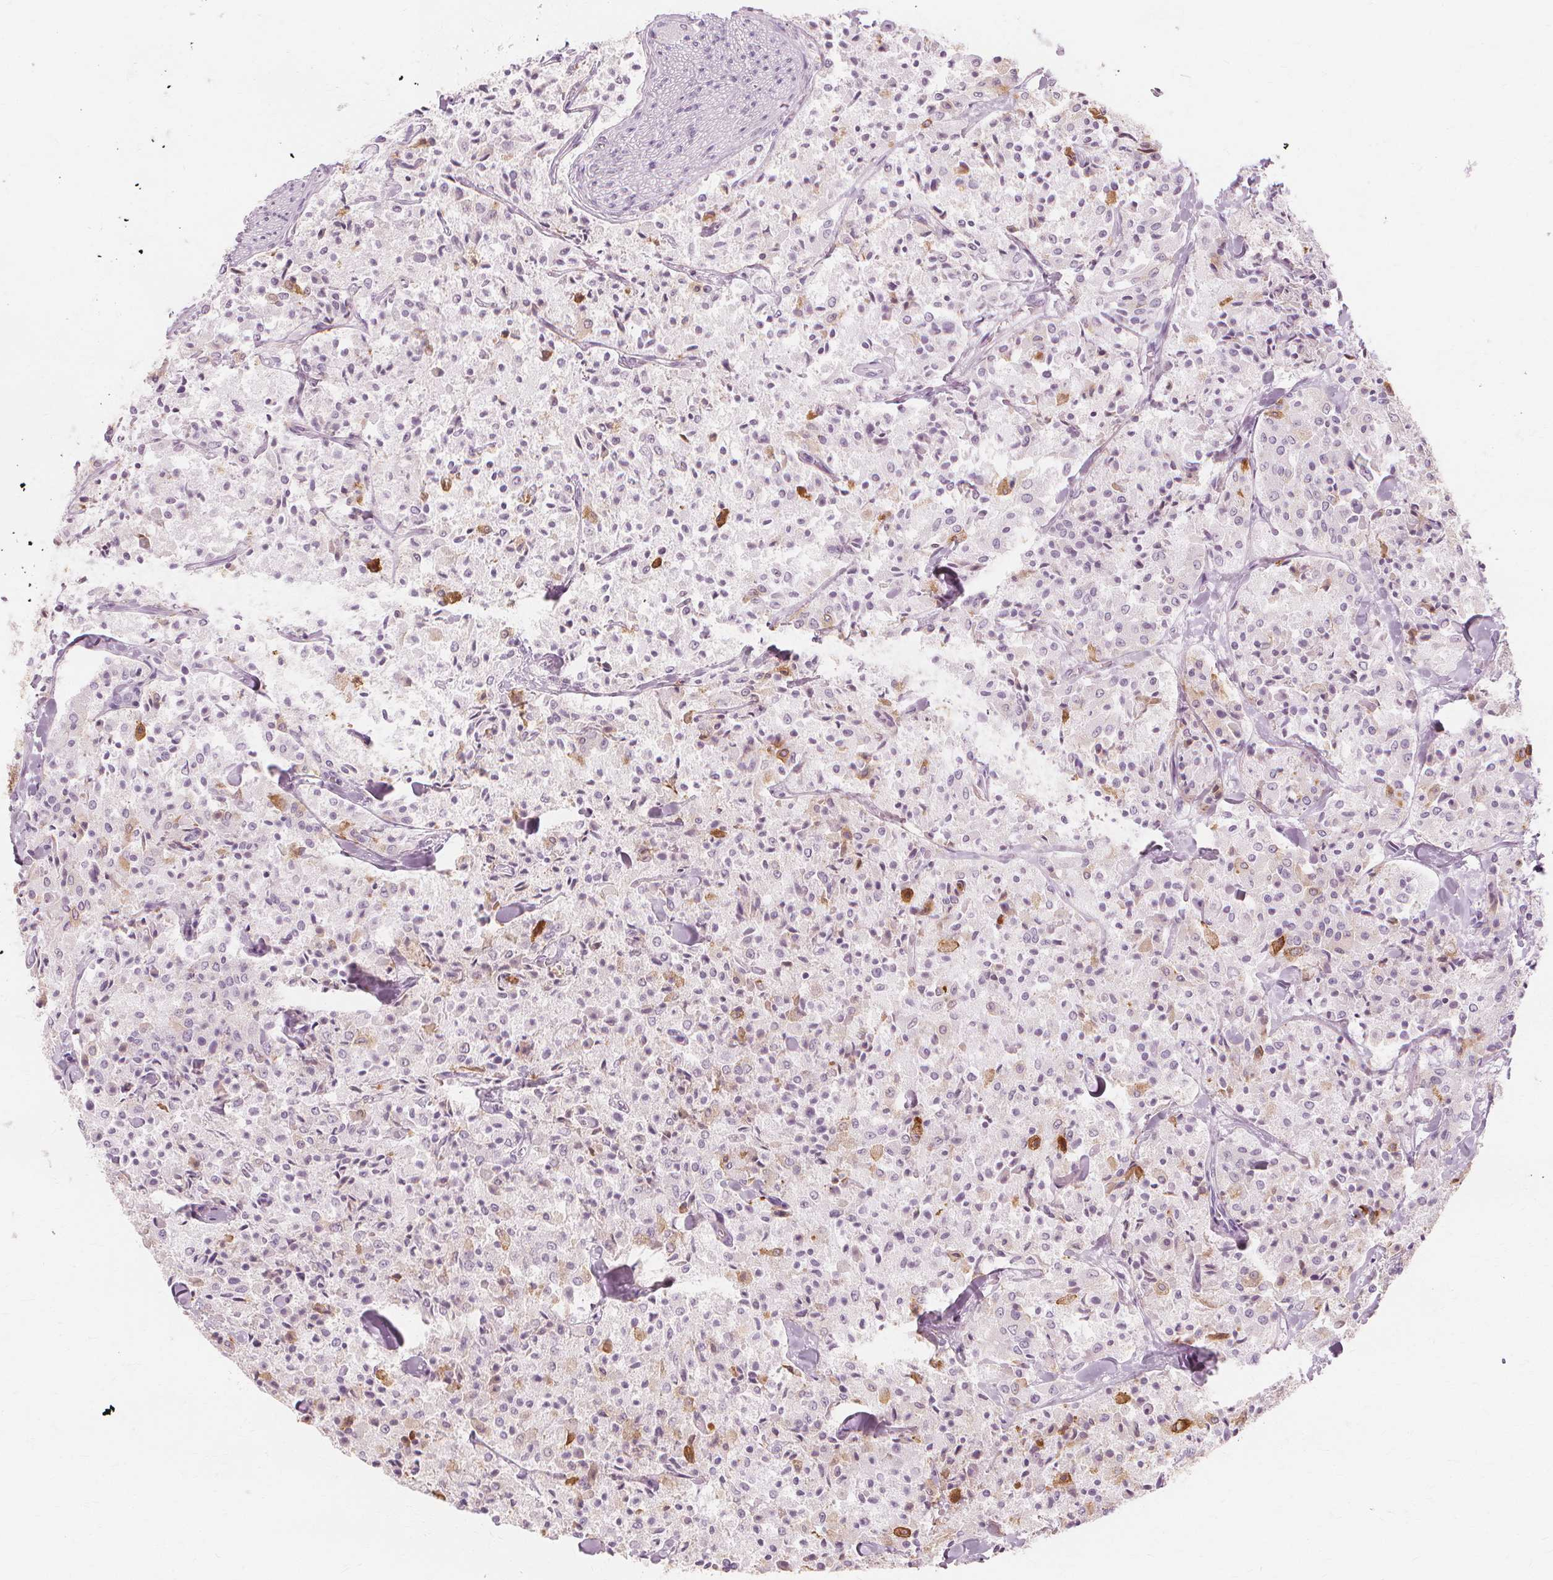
{"staining": {"intensity": "moderate", "quantity": "25%-75%", "location": "cytoplasmic/membranous"}, "tissue": "carcinoid", "cell_type": "Tumor cells", "image_type": "cancer", "snomed": [{"axis": "morphology", "description": "Carcinoid, malignant, NOS"}, {"axis": "topography", "description": "Lung"}], "caption": "A high-resolution micrograph shows immunohistochemistry staining of carcinoid (malignant), which shows moderate cytoplasmic/membranous positivity in about 25%-75% of tumor cells.", "gene": "TFF1", "patient": {"sex": "male", "age": 71}}